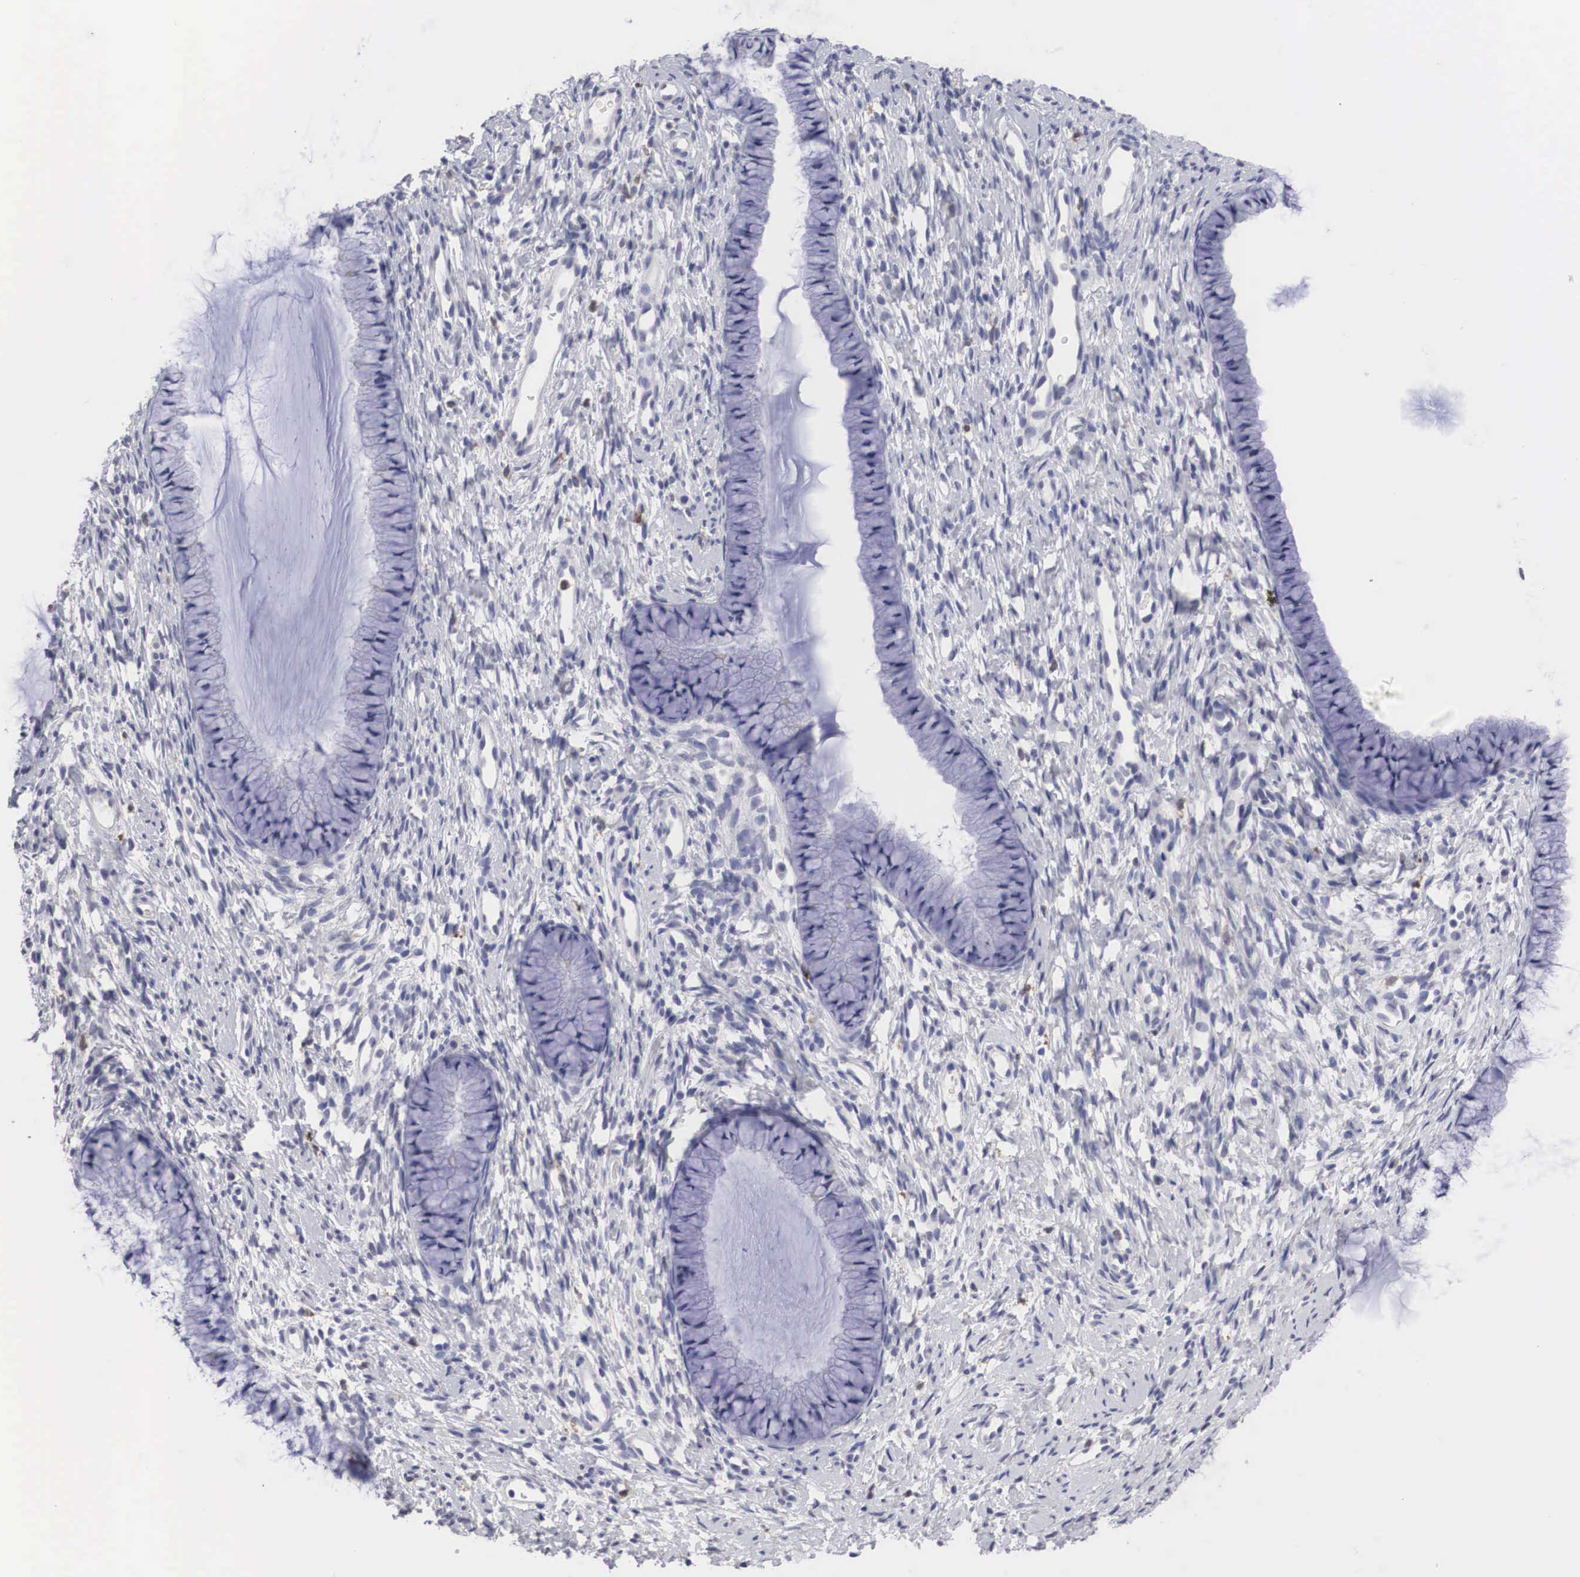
{"staining": {"intensity": "weak", "quantity": "<25%", "location": "cytoplasmic/membranous"}, "tissue": "cervix", "cell_type": "Glandular cells", "image_type": "normal", "snomed": [{"axis": "morphology", "description": "Normal tissue, NOS"}, {"axis": "topography", "description": "Cervix"}], "caption": "Immunohistochemical staining of benign cervix reveals no significant staining in glandular cells. (Stains: DAB (3,3'-diaminobenzidine) immunohistochemistry (IHC) with hematoxylin counter stain, Microscopy: brightfield microscopy at high magnification).", "gene": "HMOX1", "patient": {"sex": "female", "age": 82}}